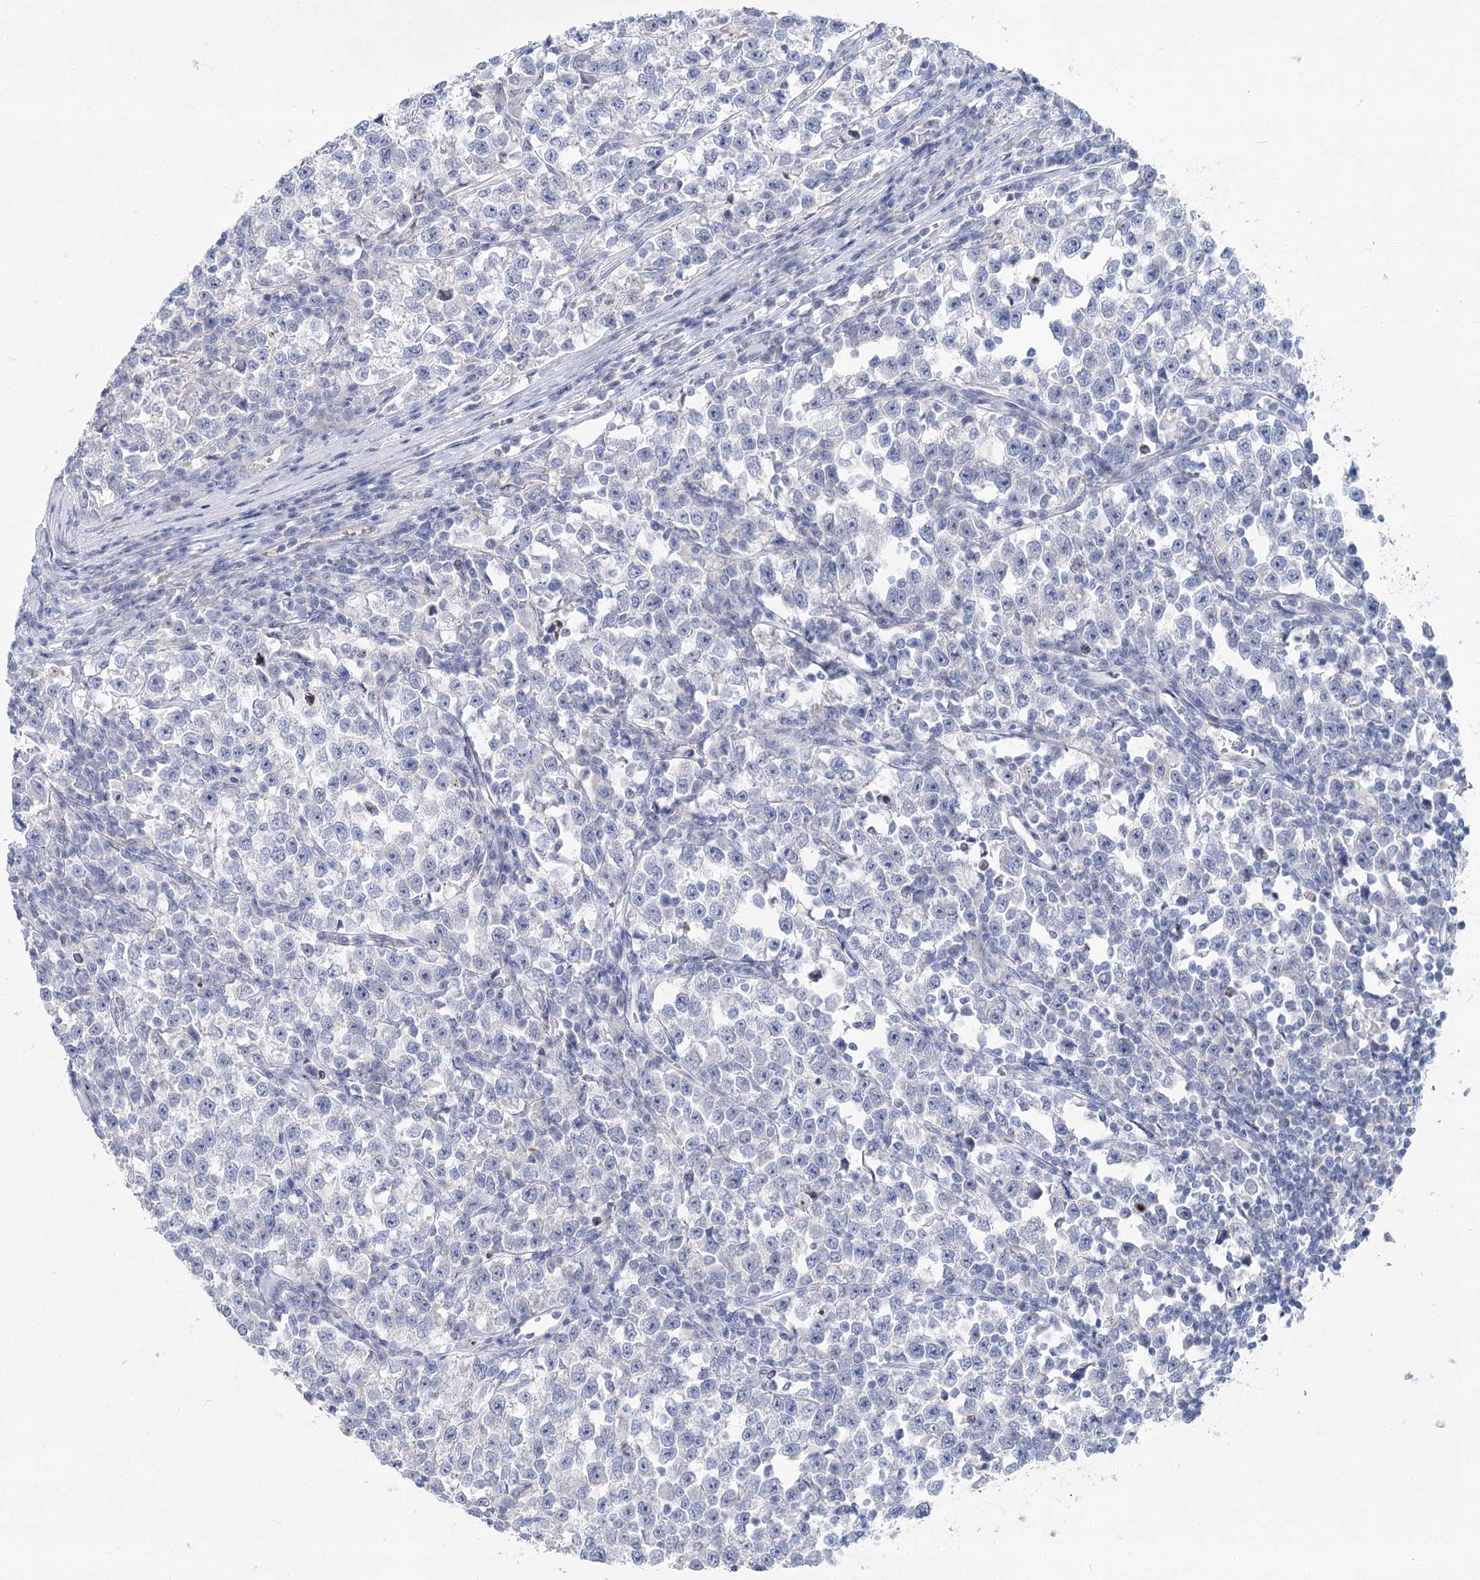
{"staining": {"intensity": "negative", "quantity": "none", "location": "none"}, "tissue": "testis cancer", "cell_type": "Tumor cells", "image_type": "cancer", "snomed": [{"axis": "morphology", "description": "Normal tissue, NOS"}, {"axis": "morphology", "description": "Seminoma, NOS"}, {"axis": "topography", "description": "Testis"}], "caption": "Immunohistochemistry (IHC) micrograph of human testis seminoma stained for a protein (brown), which shows no expression in tumor cells. (DAB immunohistochemistry (IHC), high magnification).", "gene": "WDR74", "patient": {"sex": "male", "age": 43}}